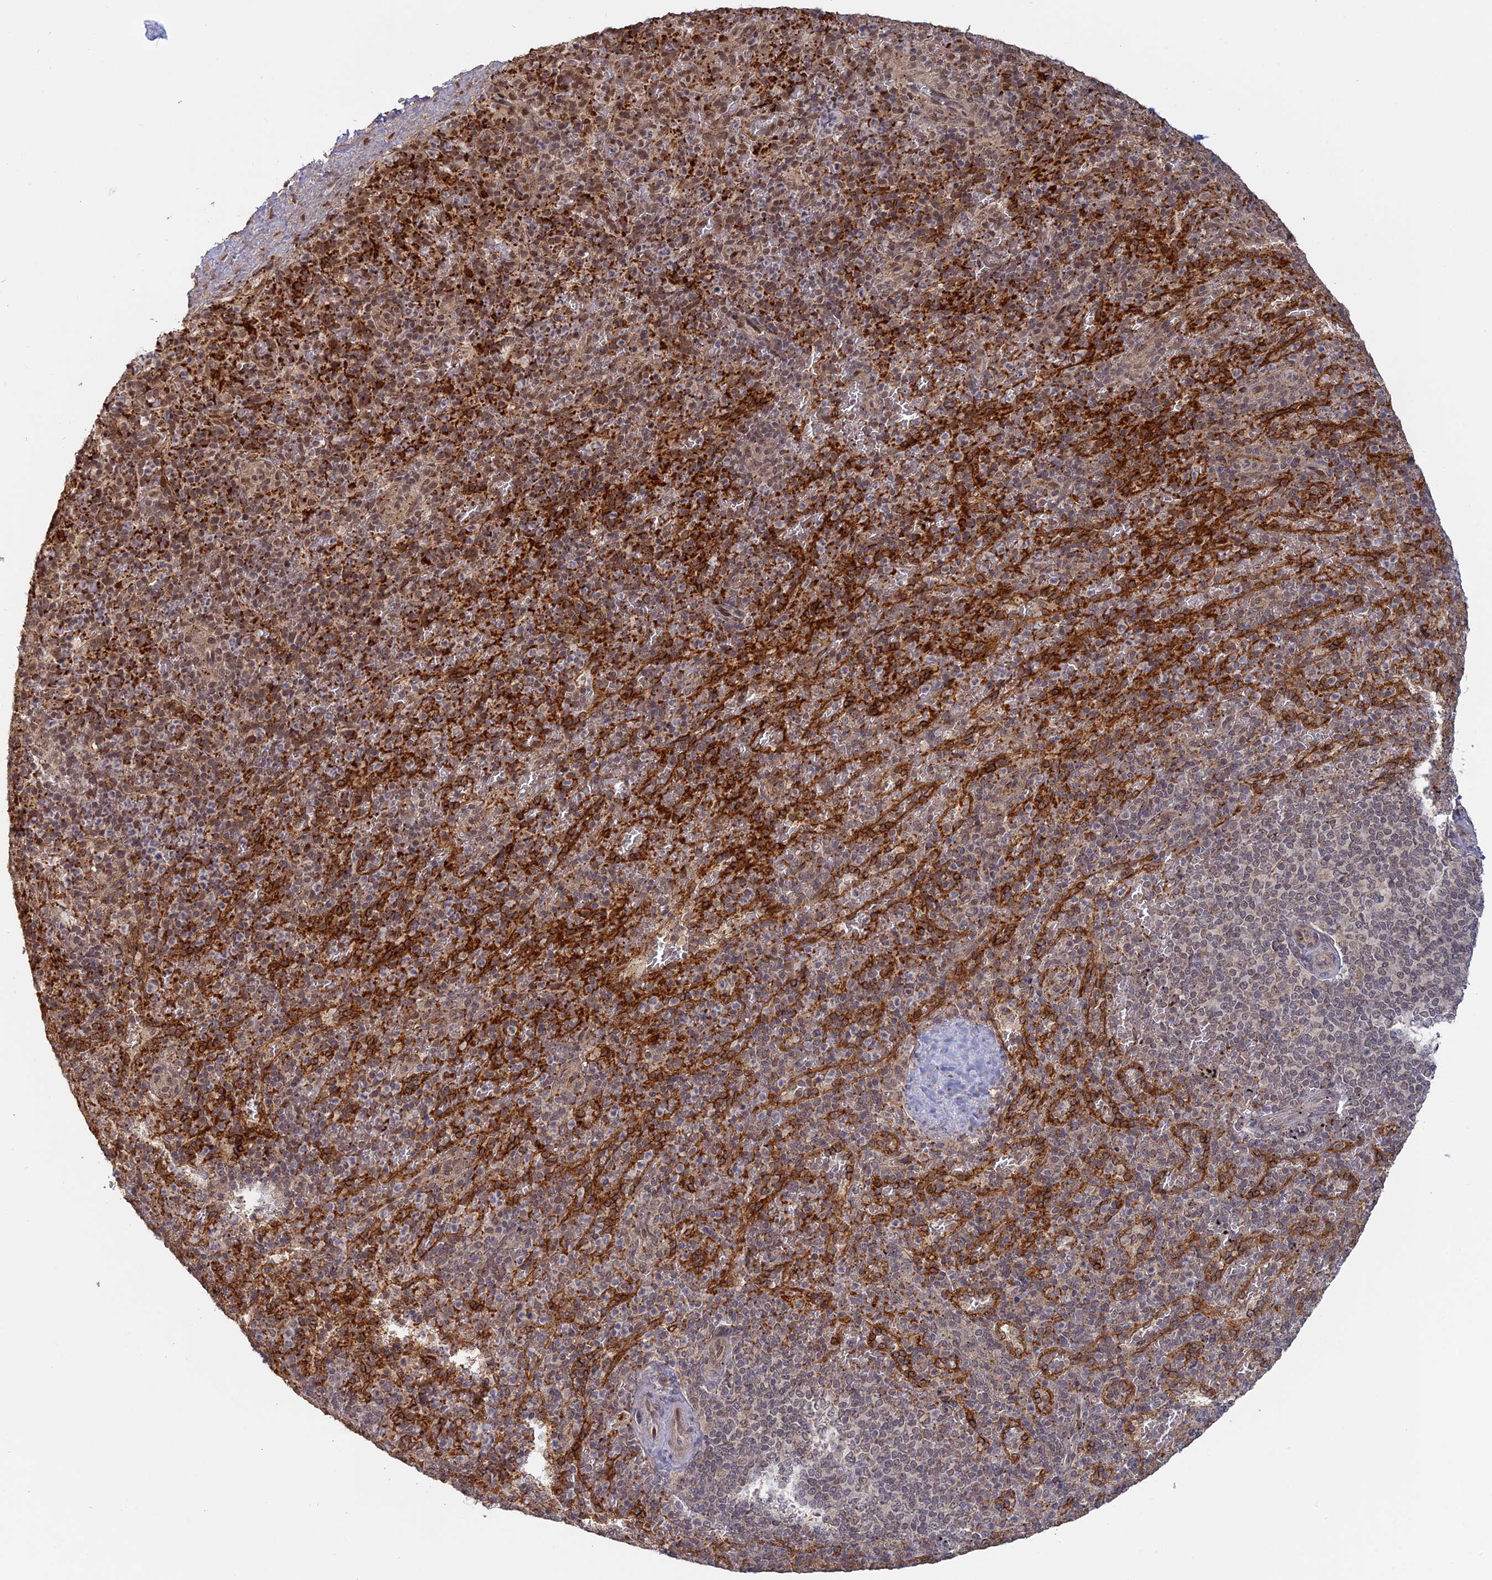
{"staining": {"intensity": "moderate", "quantity": "25%-75%", "location": "cytoplasmic/membranous,nuclear"}, "tissue": "spleen", "cell_type": "Cells in red pulp", "image_type": "normal", "snomed": [{"axis": "morphology", "description": "Normal tissue, NOS"}, {"axis": "topography", "description": "Spleen"}], "caption": "A micrograph of human spleen stained for a protein exhibits moderate cytoplasmic/membranous,nuclear brown staining in cells in red pulp.", "gene": "PKIG", "patient": {"sex": "male", "age": 82}}